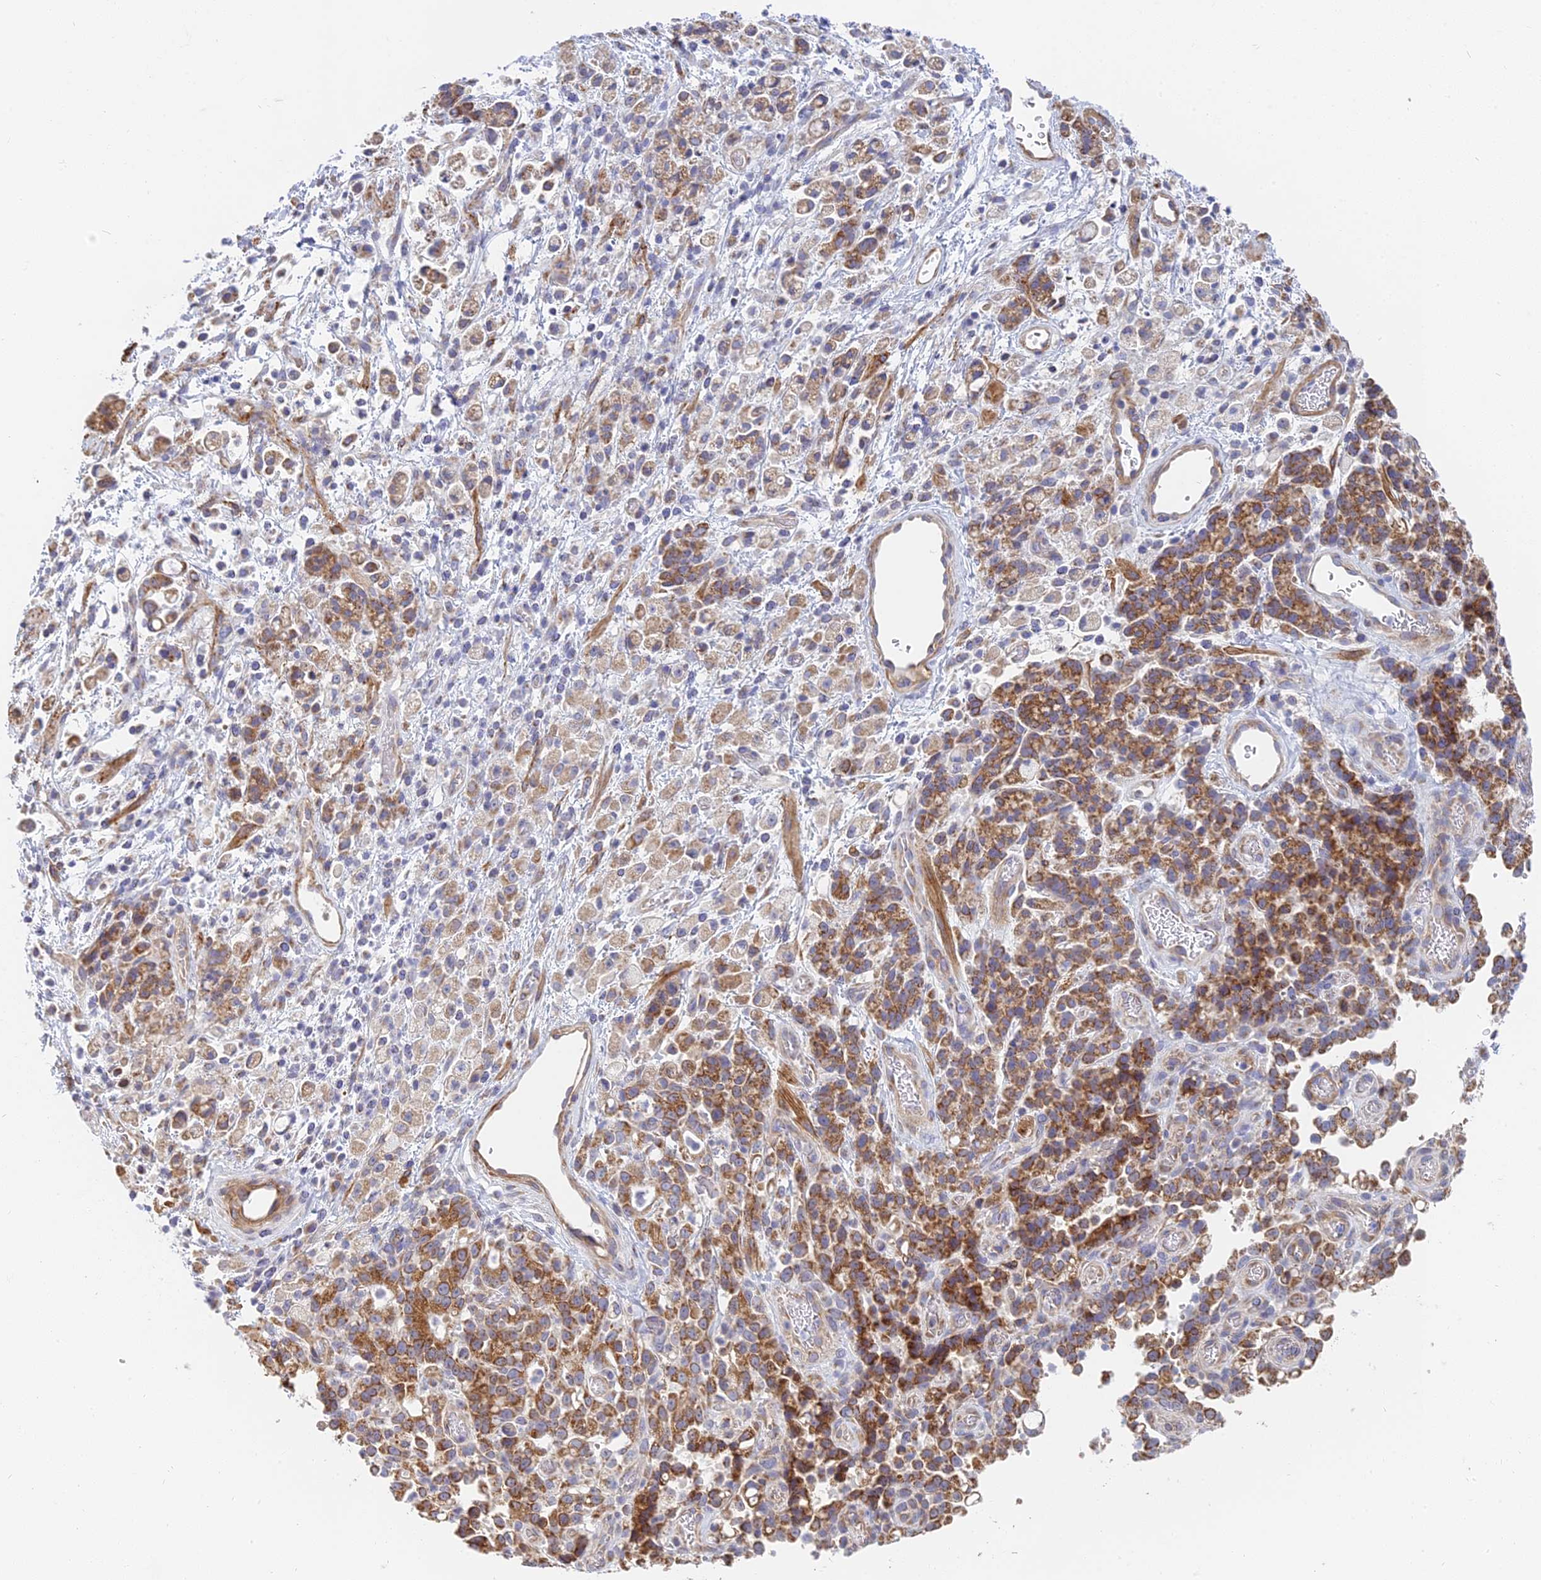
{"staining": {"intensity": "moderate", "quantity": ">75%", "location": "cytoplasmic/membranous"}, "tissue": "stomach cancer", "cell_type": "Tumor cells", "image_type": "cancer", "snomed": [{"axis": "morphology", "description": "Adenocarcinoma, NOS"}, {"axis": "topography", "description": "Stomach"}], "caption": "Tumor cells demonstrate moderate cytoplasmic/membranous expression in about >75% of cells in stomach adenocarcinoma.", "gene": "MRPL15", "patient": {"sex": "female", "age": 60}}